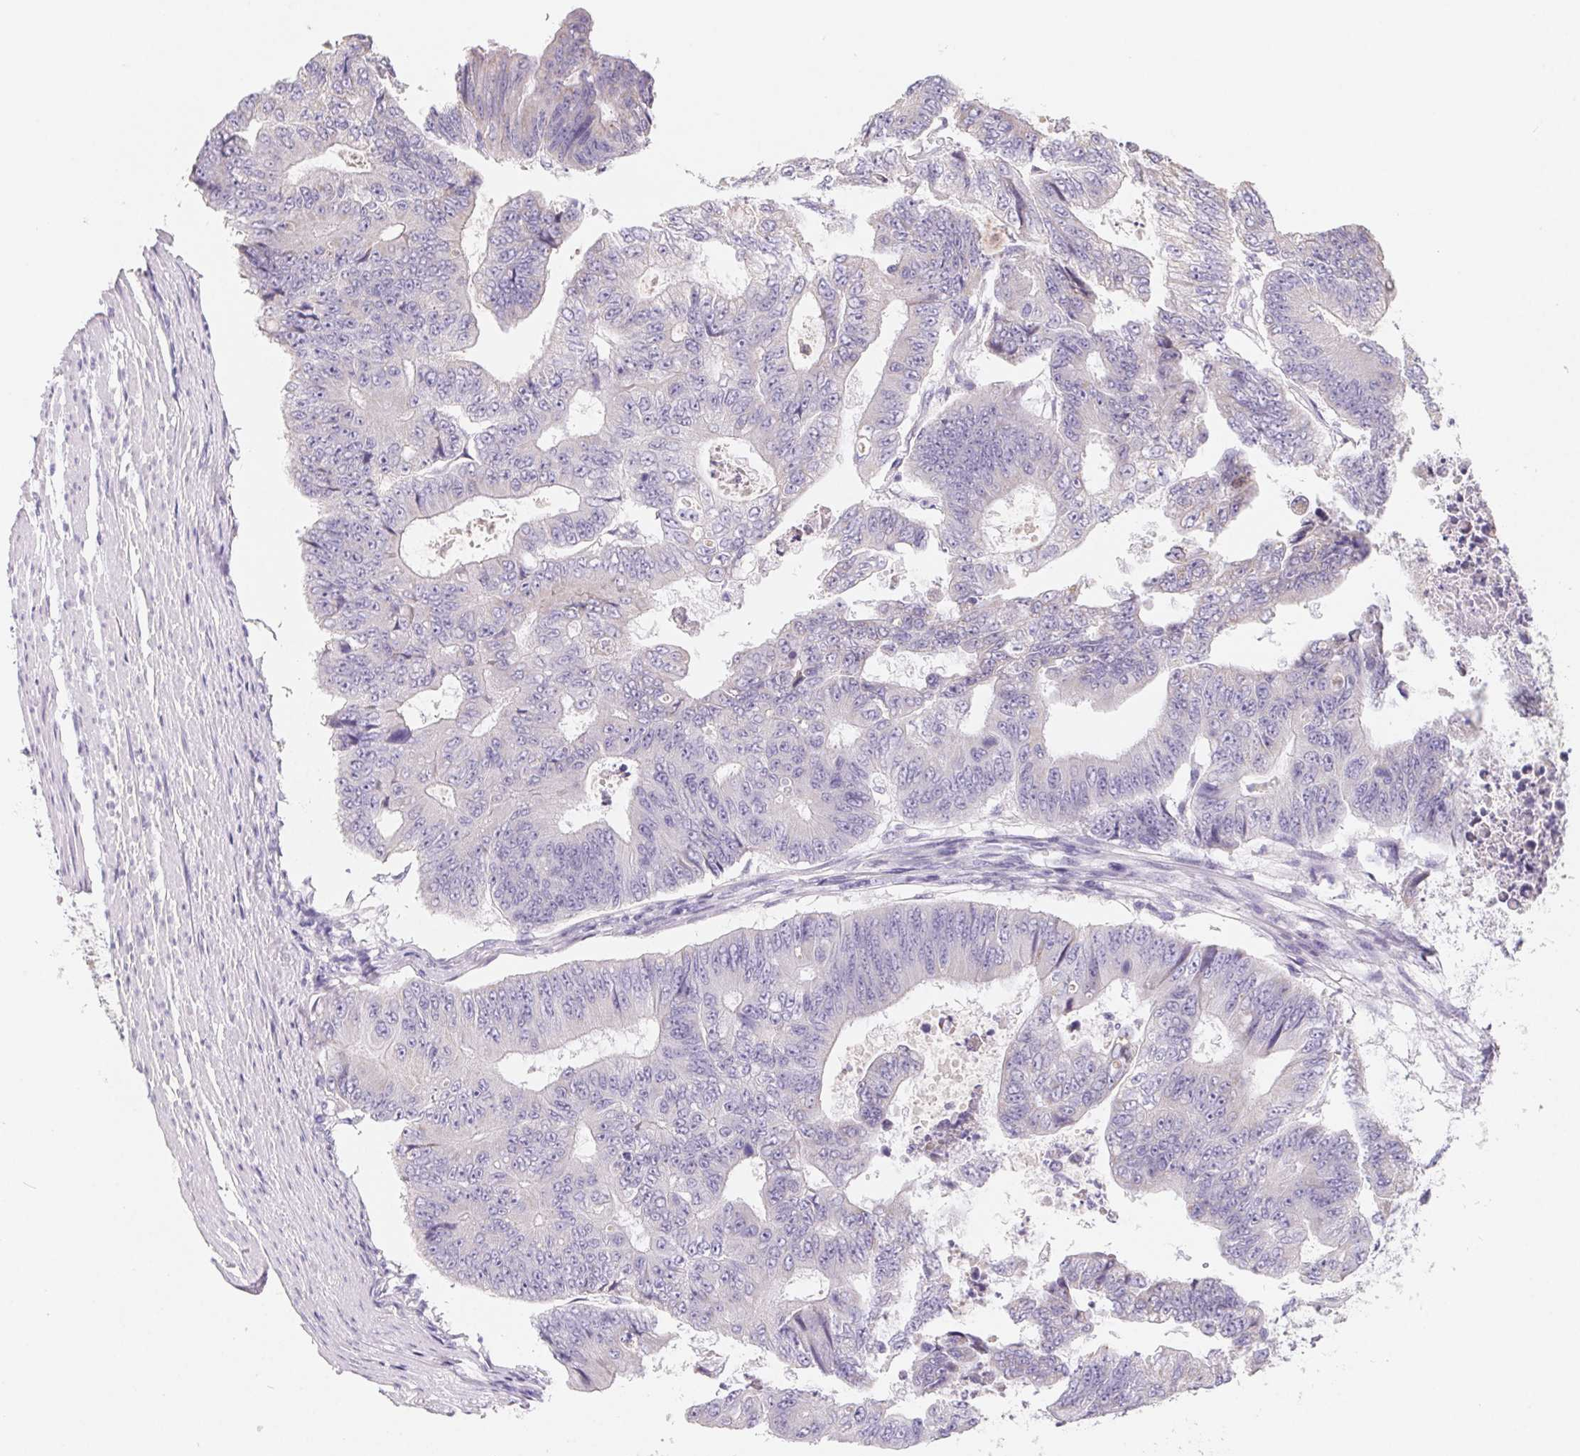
{"staining": {"intensity": "negative", "quantity": "none", "location": "none"}, "tissue": "colorectal cancer", "cell_type": "Tumor cells", "image_type": "cancer", "snomed": [{"axis": "morphology", "description": "Adenocarcinoma, NOS"}, {"axis": "topography", "description": "Colon"}], "caption": "Micrograph shows no protein expression in tumor cells of colorectal adenocarcinoma tissue.", "gene": "FDX1", "patient": {"sex": "female", "age": 48}}